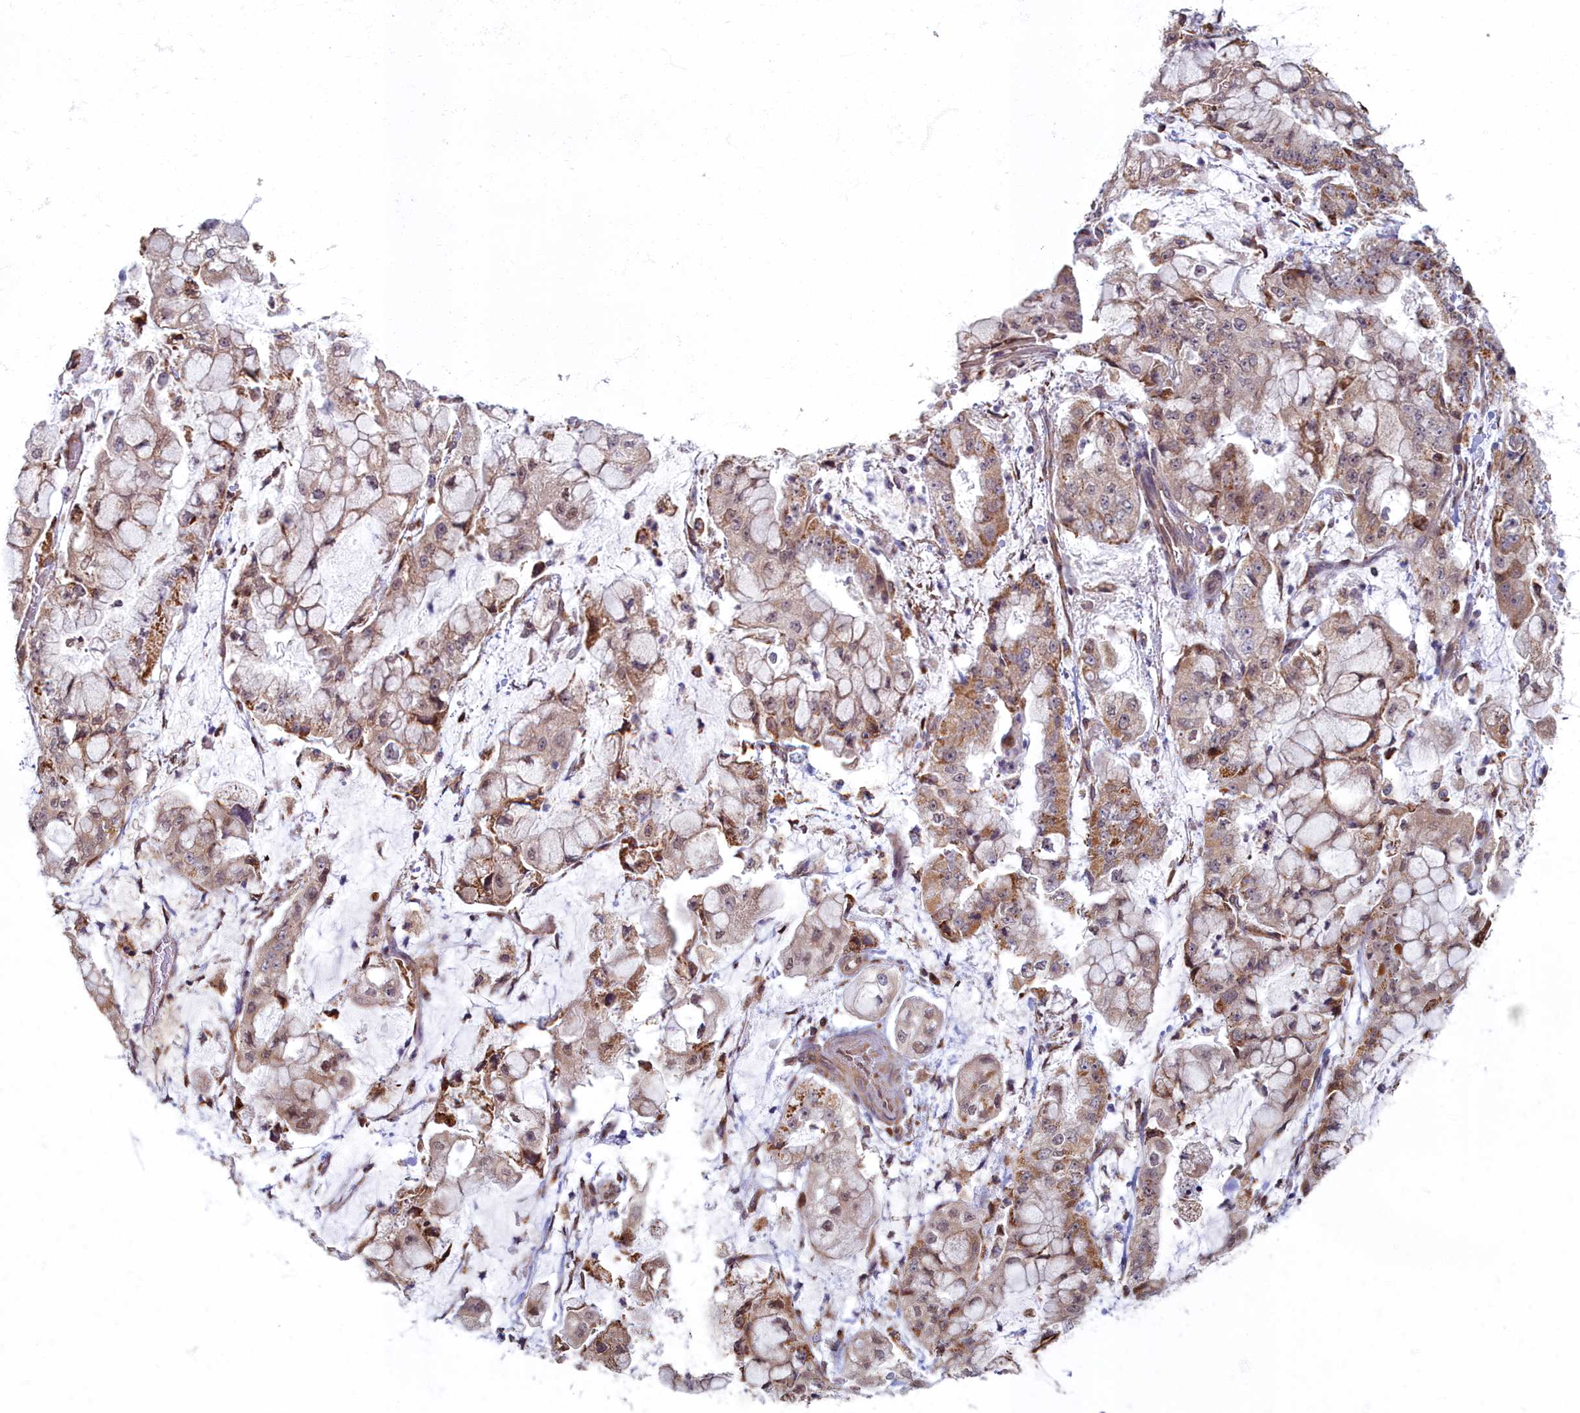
{"staining": {"intensity": "moderate", "quantity": "25%-75%", "location": "cytoplasmic/membranous"}, "tissue": "stomach cancer", "cell_type": "Tumor cells", "image_type": "cancer", "snomed": [{"axis": "morphology", "description": "Adenocarcinoma, NOS"}, {"axis": "topography", "description": "Stomach"}], "caption": "Adenocarcinoma (stomach) tissue reveals moderate cytoplasmic/membranous staining in approximately 25%-75% of tumor cells, visualized by immunohistochemistry. The staining is performed using DAB brown chromogen to label protein expression. The nuclei are counter-stained blue using hematoxylin.", "gene": "MAK16", "patient": {"sex": "male", "age": 76}}